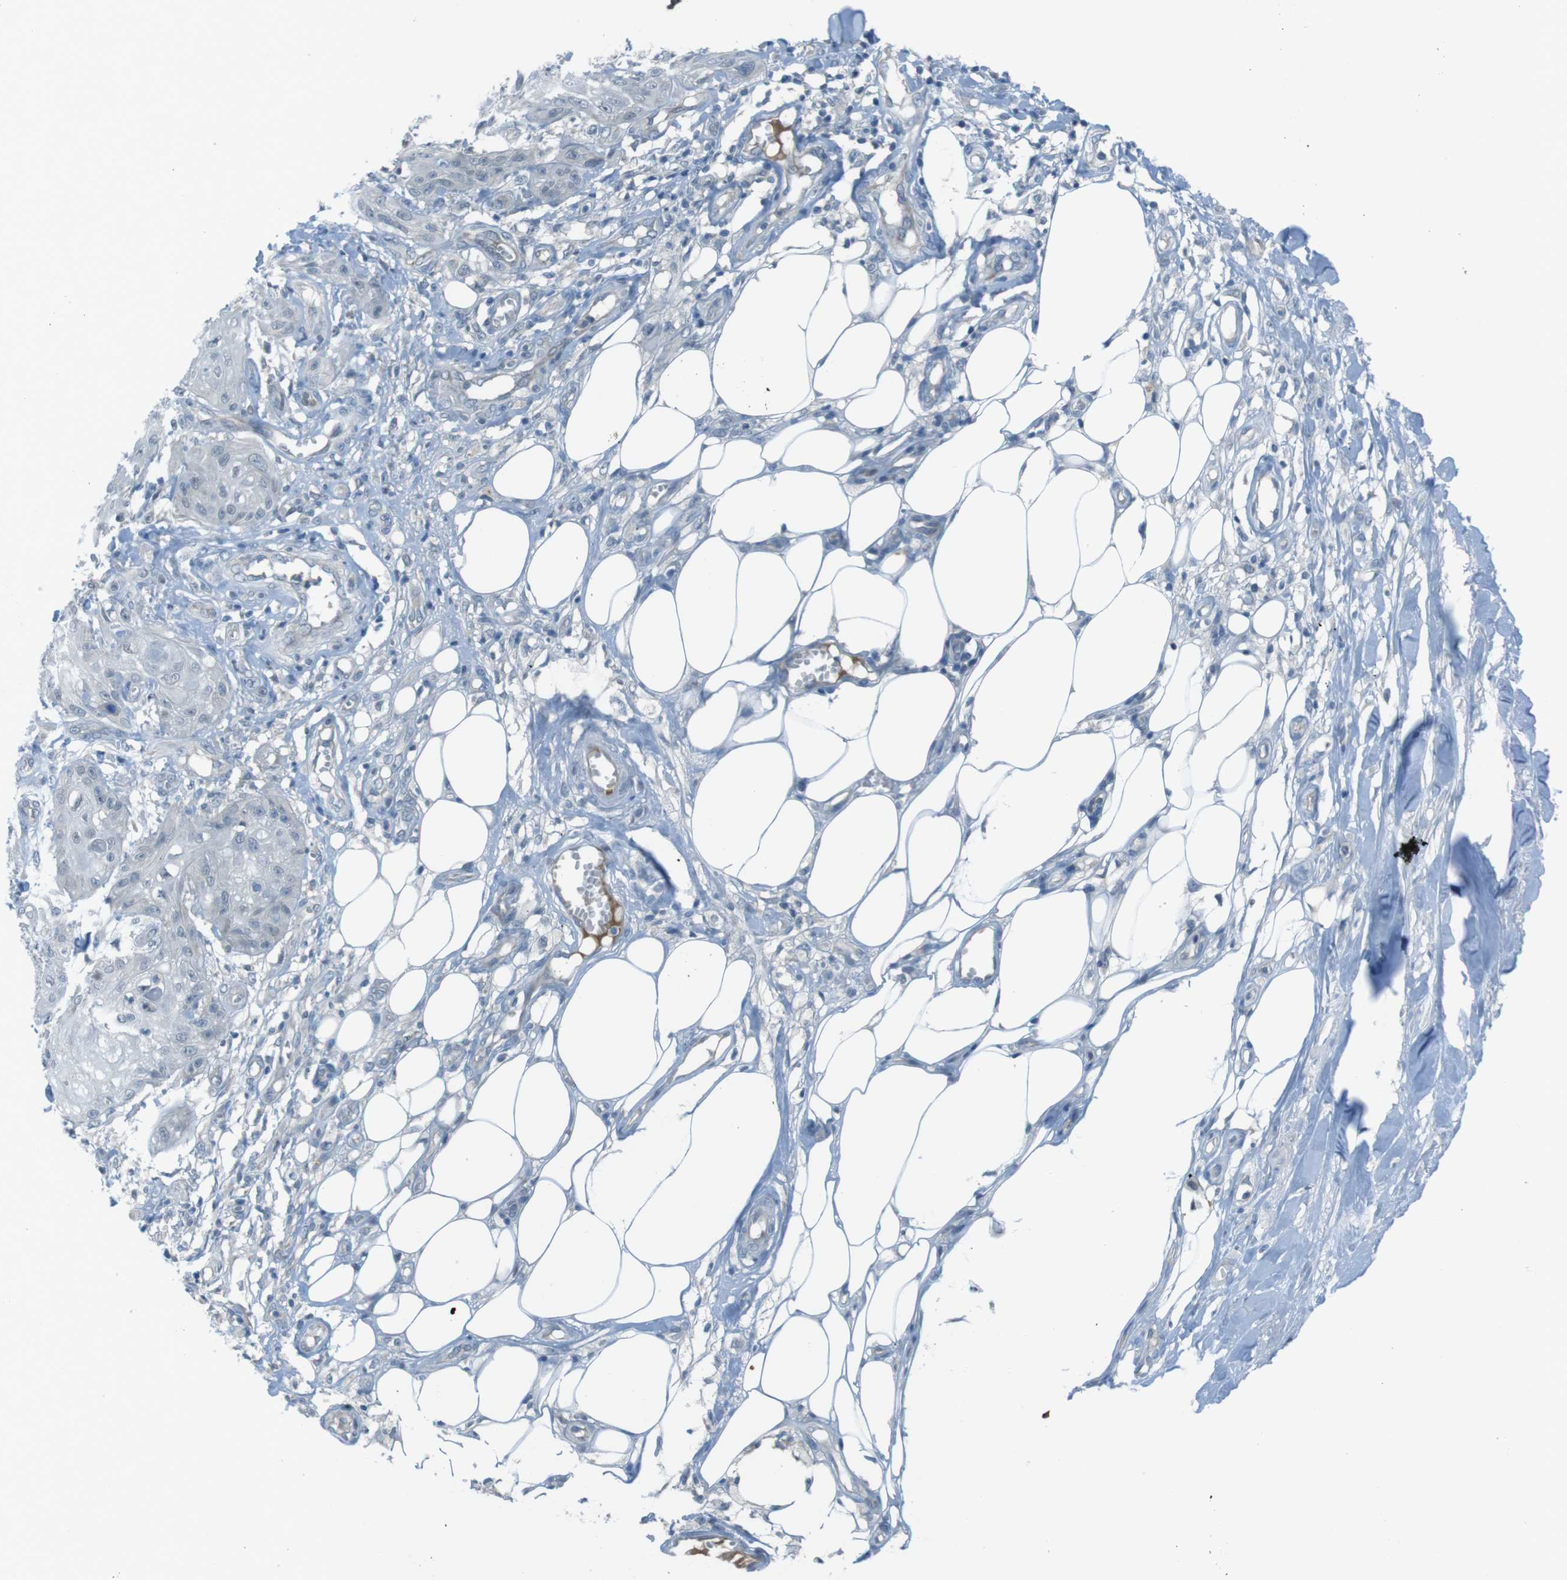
{"staining": {"intensity": "negative", "quantity": "none", "location": "none"}, "tissue": "skin cancer", "cell_type": "Tumor cells", "image_type": "cancer", "snomed": [{"axis": "morphology", "description": "Squamous cell carcinoma, NOS"}, {"axis": "topography", "description": "Skin"}], "caption": "An image of human skin cancer (squamous cell carcinoma) is negative for staining in tumor cells.", "gene": "ZDHHC20", "patient": {"sex": "male", "age": 74}}